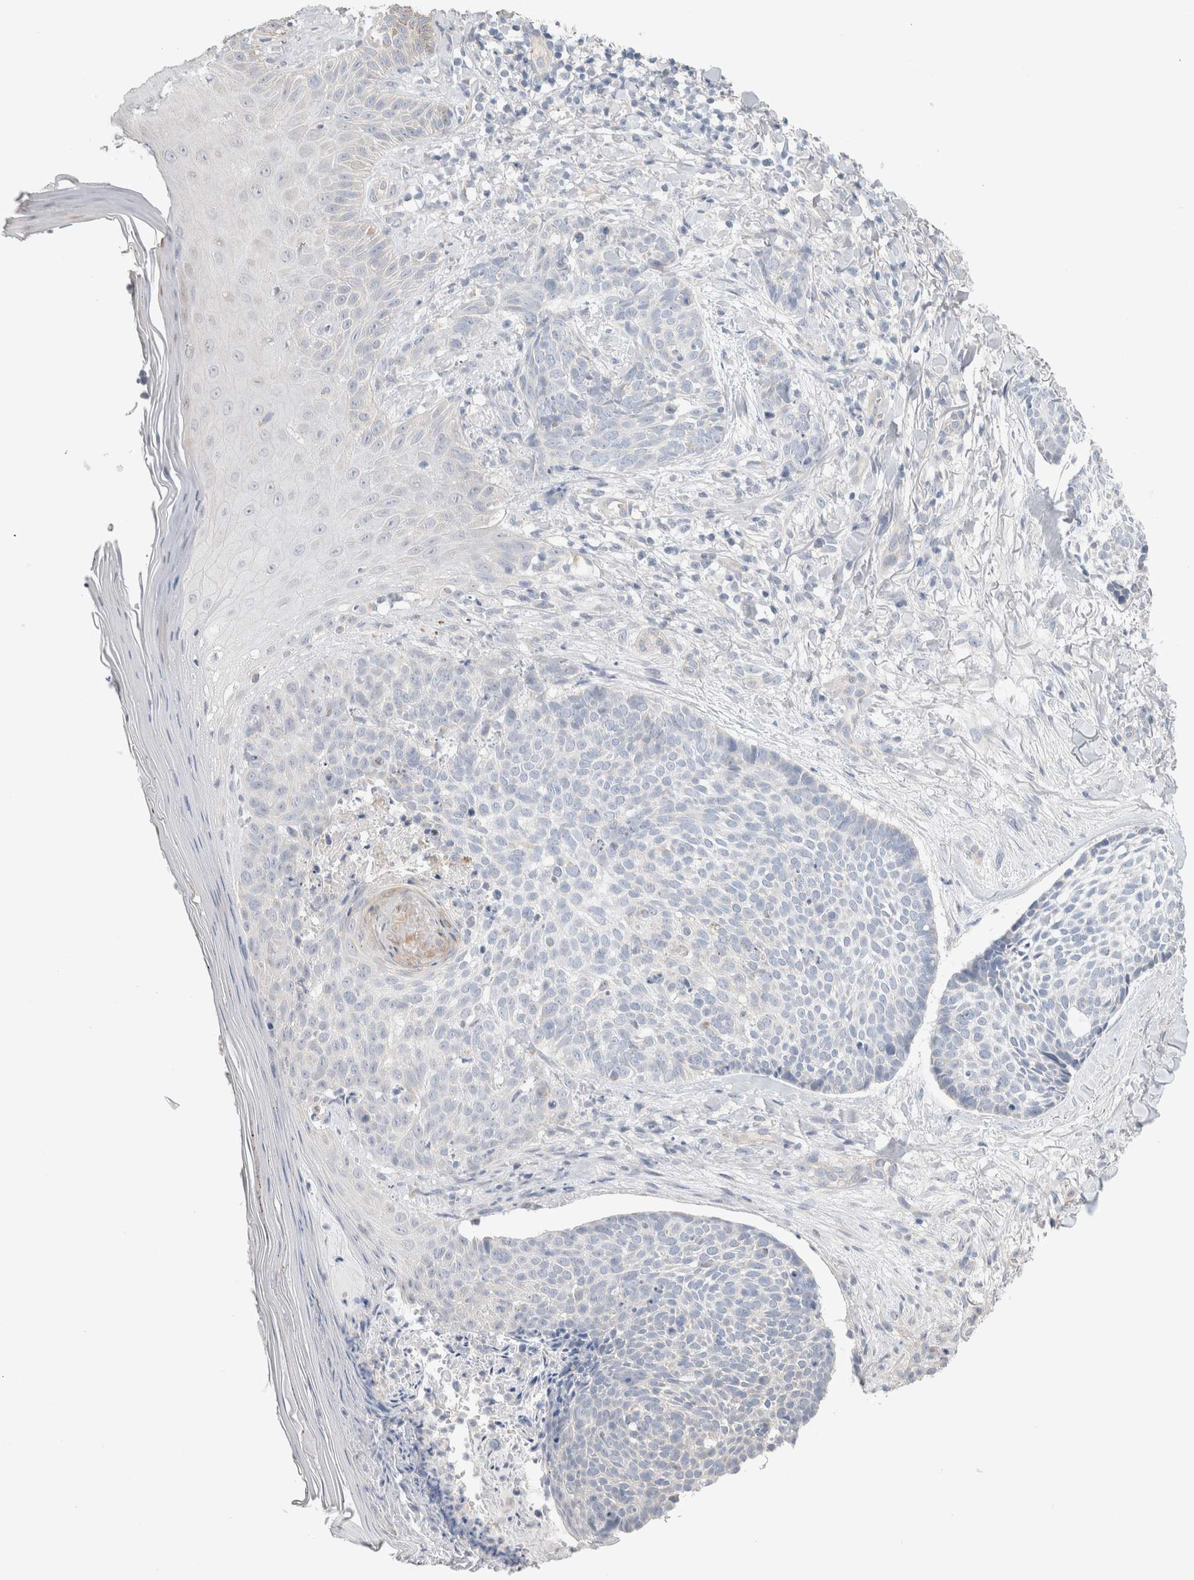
{"staining": {"intensity": "negative", "quantity": "none", "location": "none"}, "tissue": "skin cancer", "cell_type": "Tumor cells", "image_type": "cancer", "snomed": [{"axis": "morphology", "description": "Normal tissue, NOS"}, {"axis": "morphology", "description": "Basal cell carcinoma"}, {"axis": "topography", "description": "Skin"}], "caption": "Protein analysis of skin cancer (basal cell carcinoma) shows no significant expression in tumor cells.", "gene": "DMD", "patient": {"sex": "male", "age": 67}}